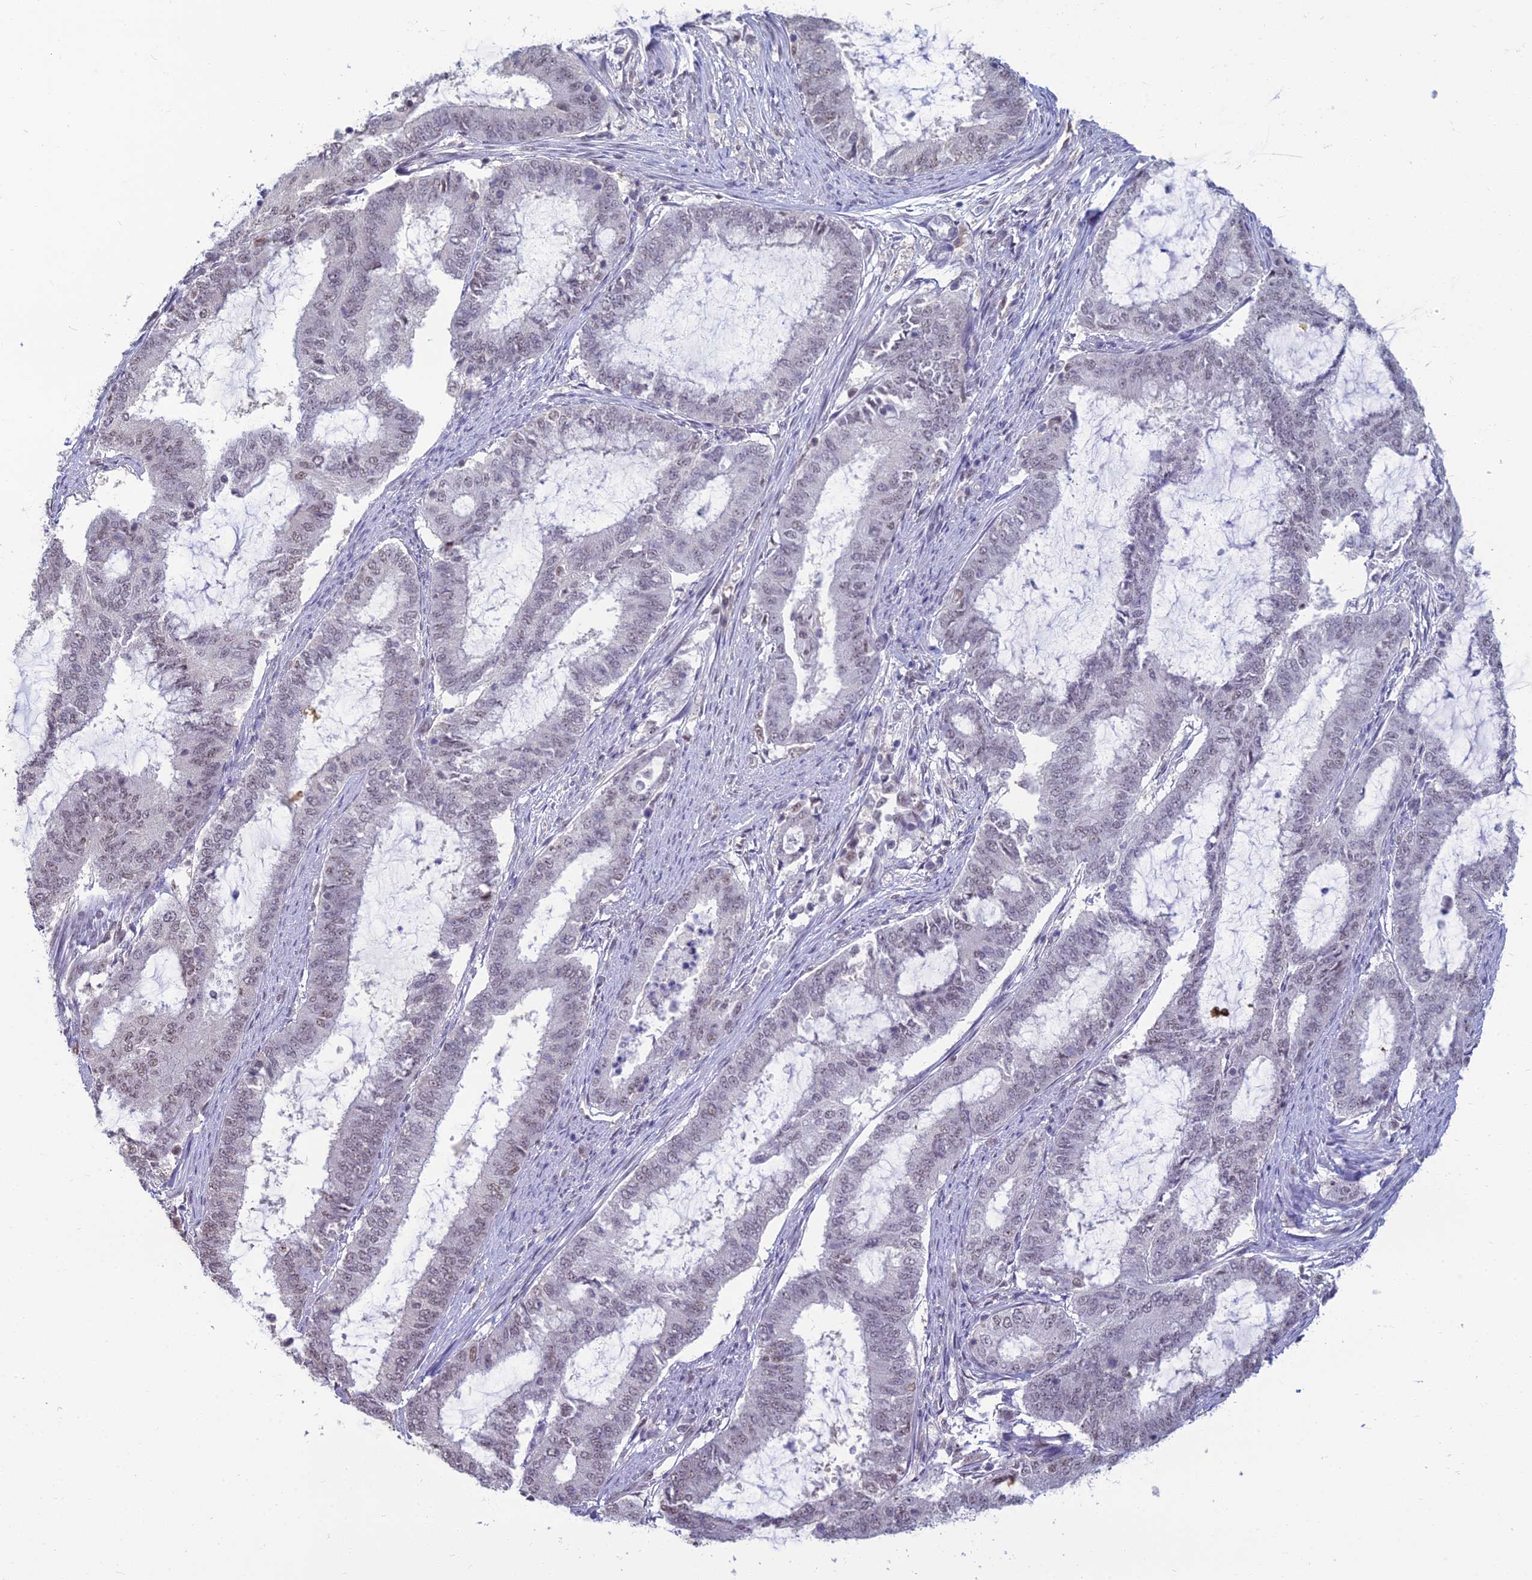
{"staining": {"intensity": "weak", "quantity": "<25%", "location": "nuclear"}, "tissue": "endometrial cancer", "cell_type": "Tumor cells", "image_type": "cancer", "snomed": [{"axis": "morphology", "description": "Adenocarcinoma, NOS"}, {"axis": "topography", "description": "Endometrium"}], "caption": "Immunohistochemical staining of endometrial cancer reveals no significant staining in tumor cells.", "gene": "SRSF7", "patient": {"sex": "female", "age": 51}}